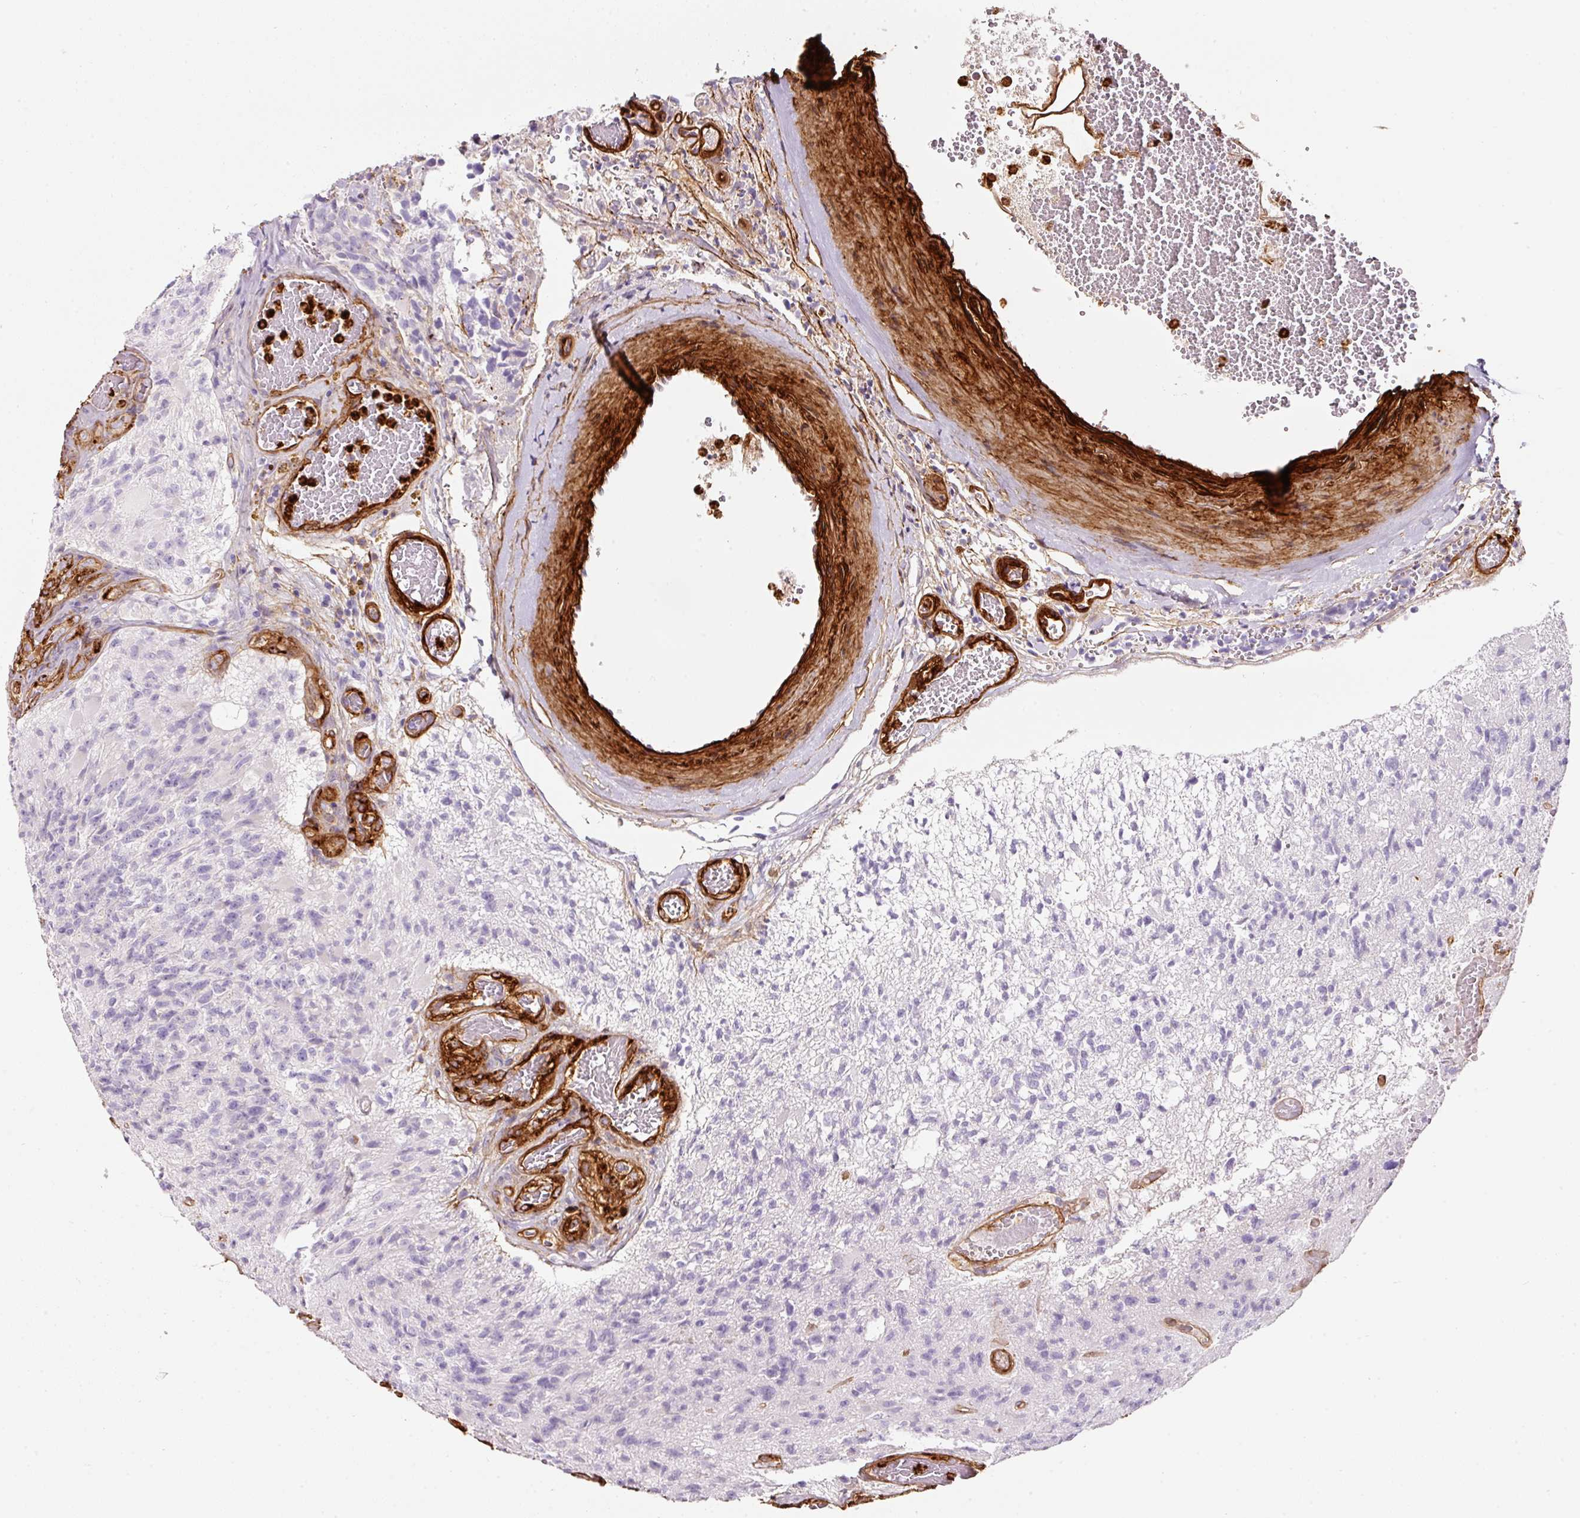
{"staining": {"intensity": "negative", "quantity": "none", "location": "none"}, "tissue": "glioma", "cell_type": "Tumor cells", "image_type": "cancer", "snomed": [{"axis": "morphology", "description": "Glioma, malignant, High grade"}, {"axis": "topography", "description": "Brain"}], "caption": "Tumor cells show no significant protein staining in glioma.", "gene": "LOXL4", "patient": {"sex": "male", "age": 76}}